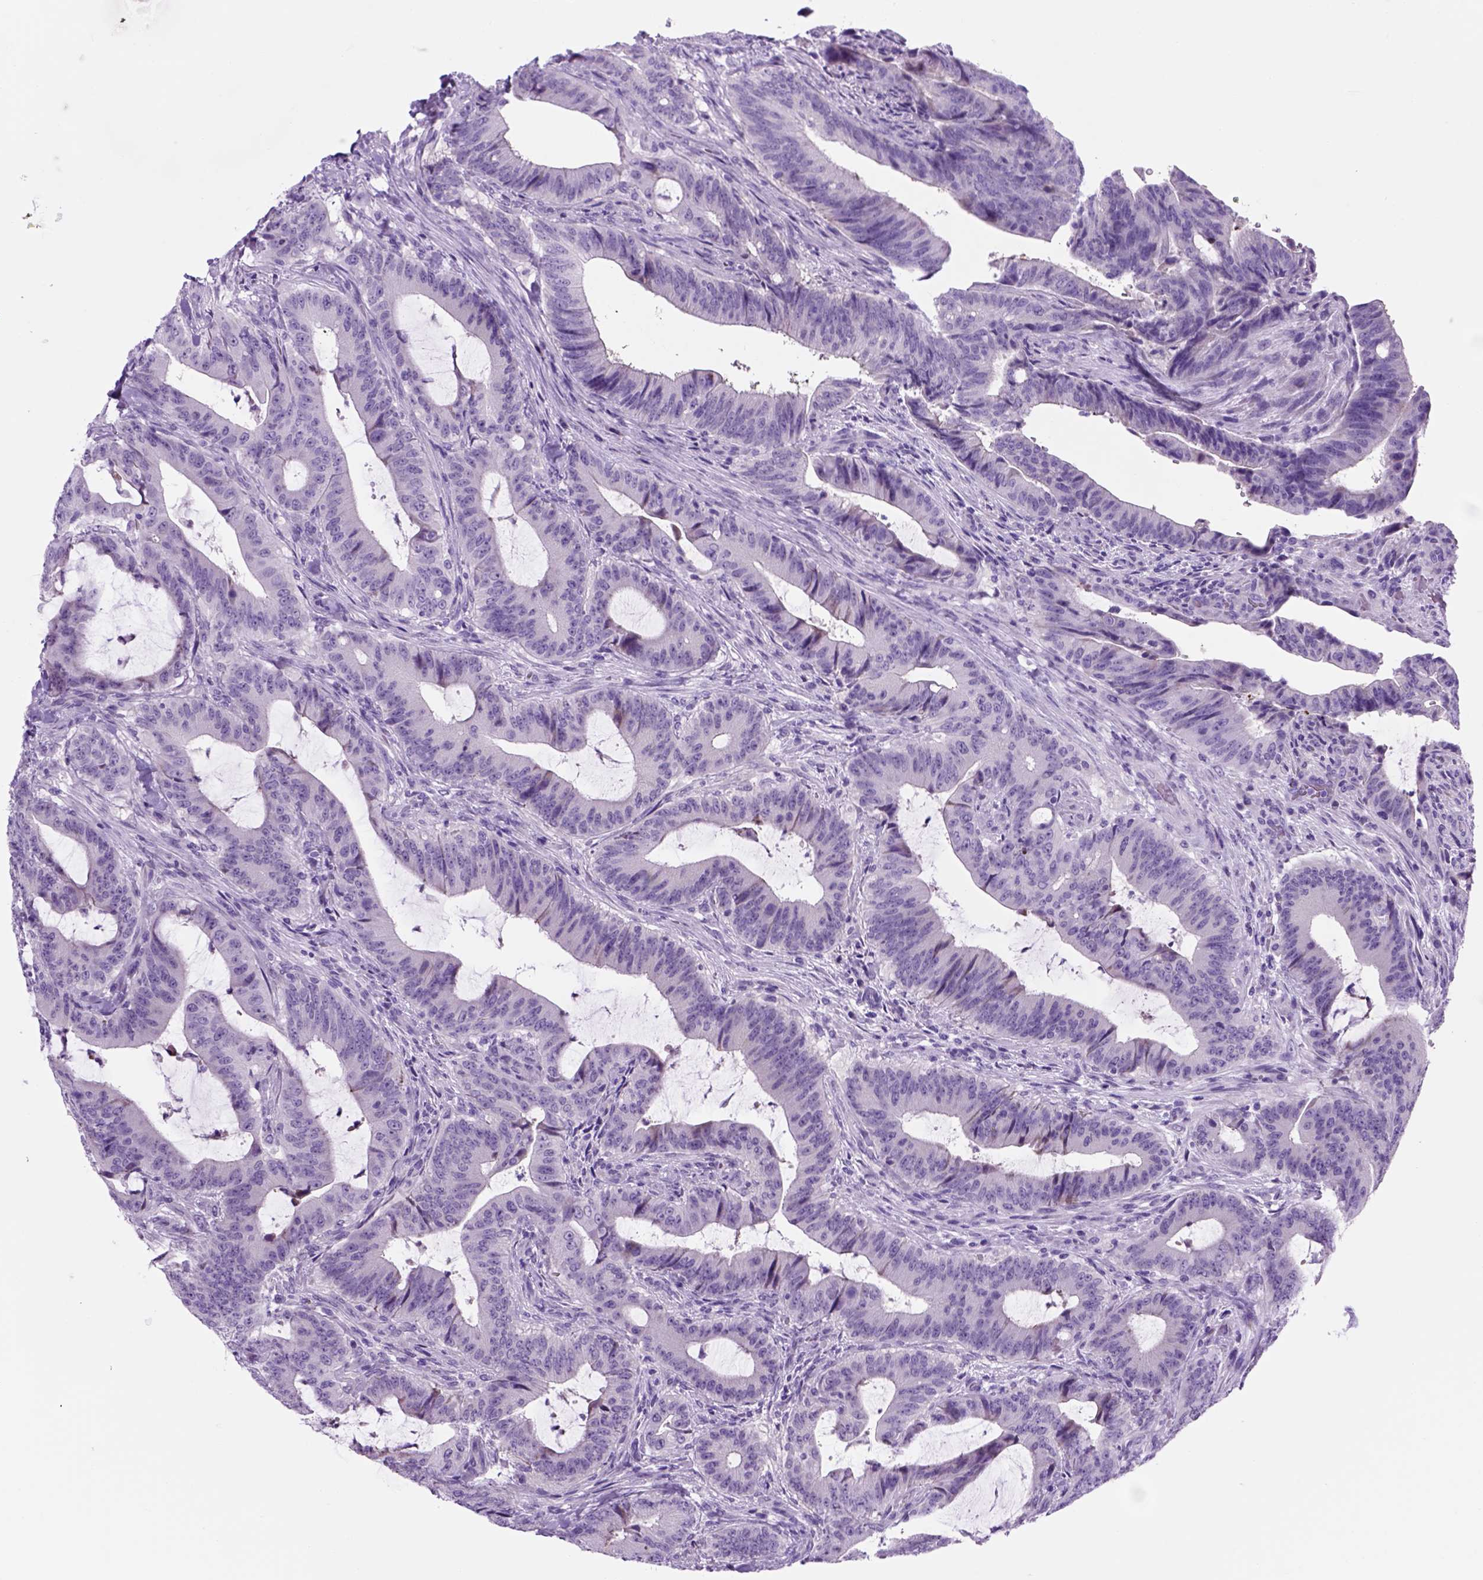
{"staining": {"intensity": "negative", "quantity": "none", "location": "none"}, "tissue": "colorectal cancer", "cell_type": "Tumor cells", "image_type": "cancer", "snomed": [{"axis": "morphology", "description": "Adenocarcinoma, NOS"}, {"axis": "topography", "description": "Colon"}], "caption": "The micrograph demonstrates no staining of tumor cells in colorectal cancer.", "gene": "HHIPL2", "patient": {"sex": "female", "age": 43}}